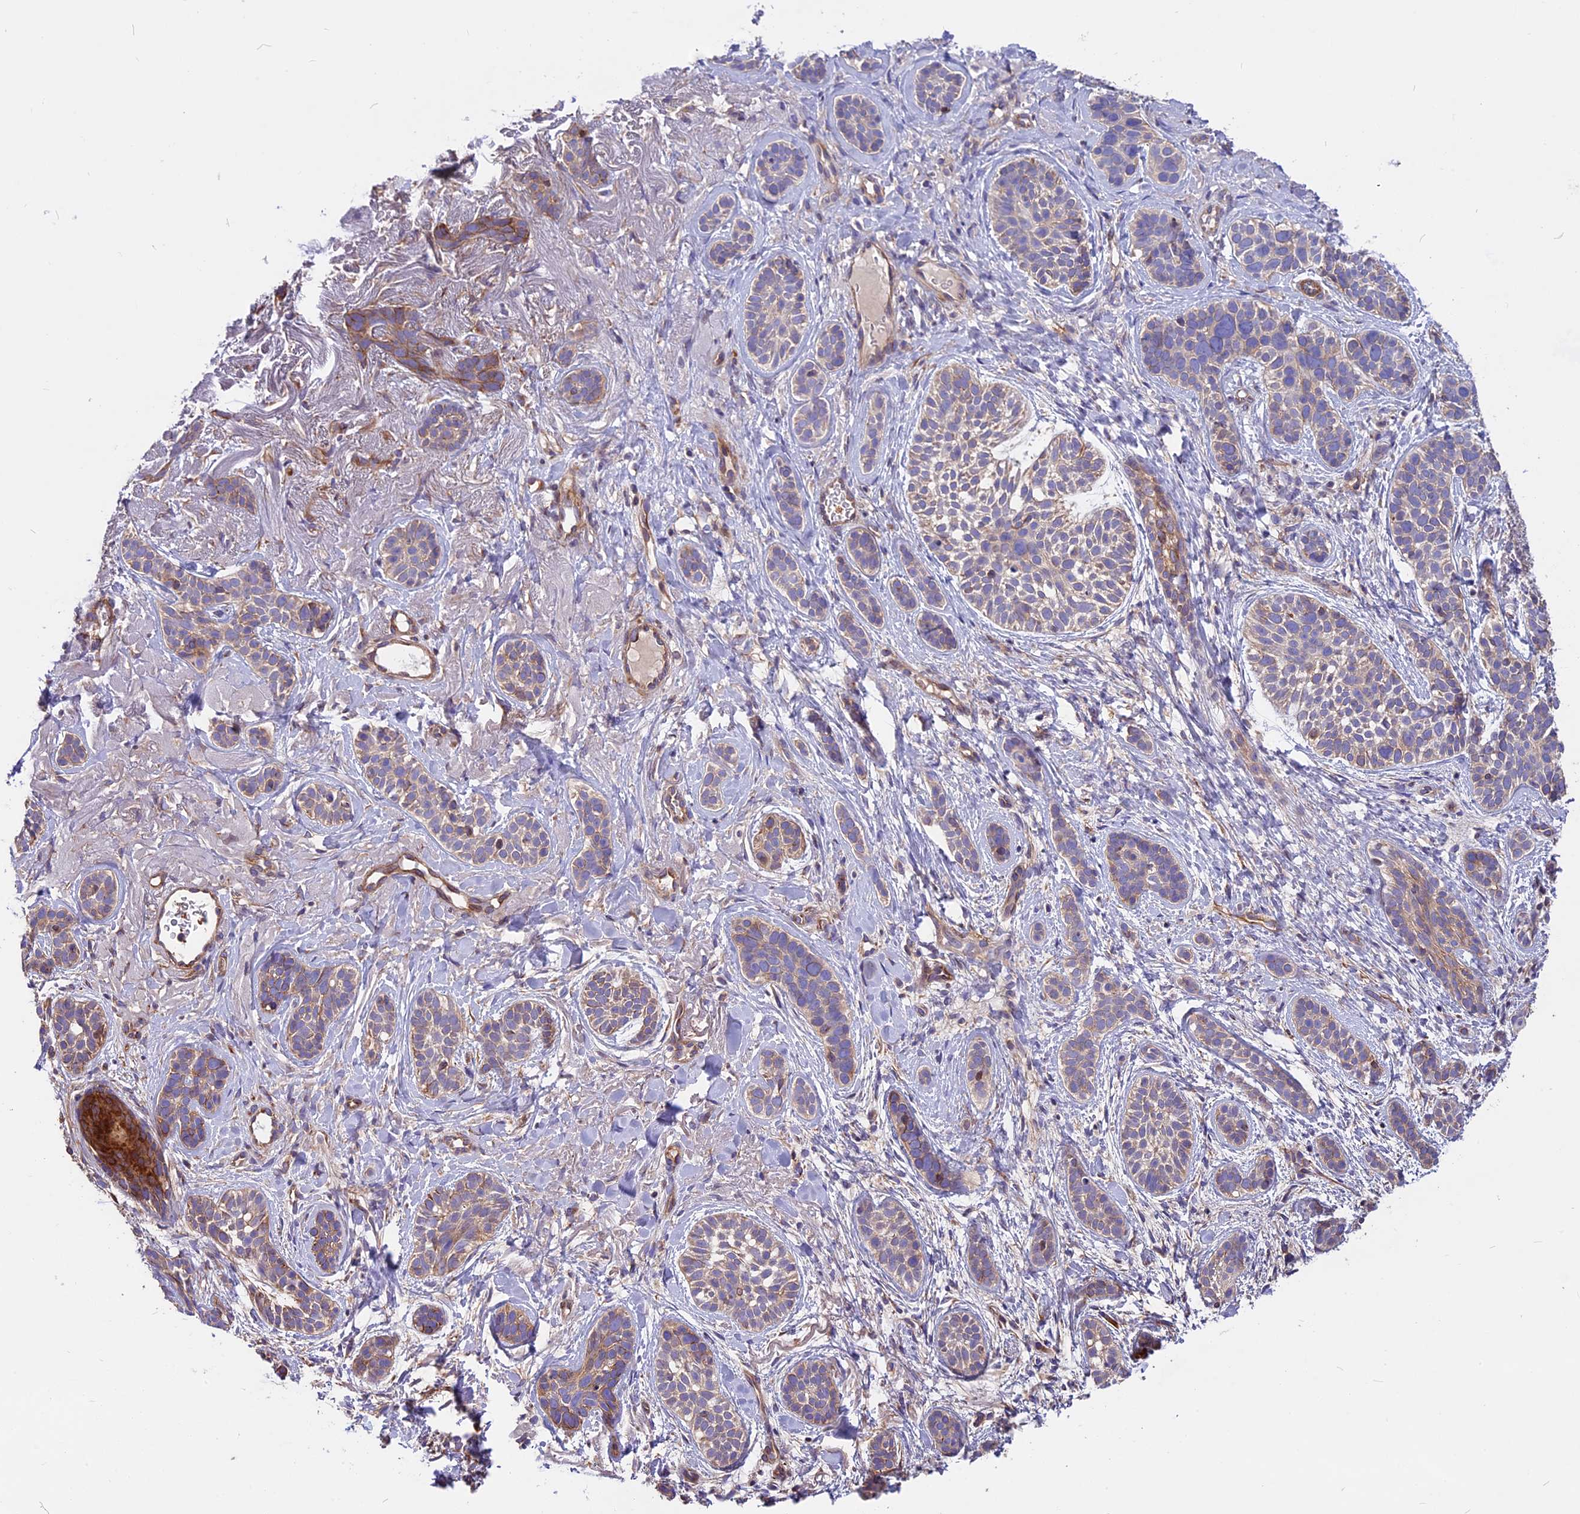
{"staining": {"intensity": "moderate", "quantity": ">75%", "location": "cytoplasmic/membranous"}, "tissue": "skin cancer", "cell_type": "Tumor cells", "image_type": "cancer", "snomed": [{"axis": "morphology", "description": "Basal cell carcinoma"}, {"axis": "topography", "description": "Skin"}], "caption": "IHC photomicrograph of neoplastic tissue: human skin cancer stained using IHC reveals medium levels of moderate protein expression localized specifically in the cytoplasmic/membranous of tumor cells, appearing as a cytoplasmic/membranous brown color.", "gene": "ANO3", "patient": {"sex": "male", "age": 71}}